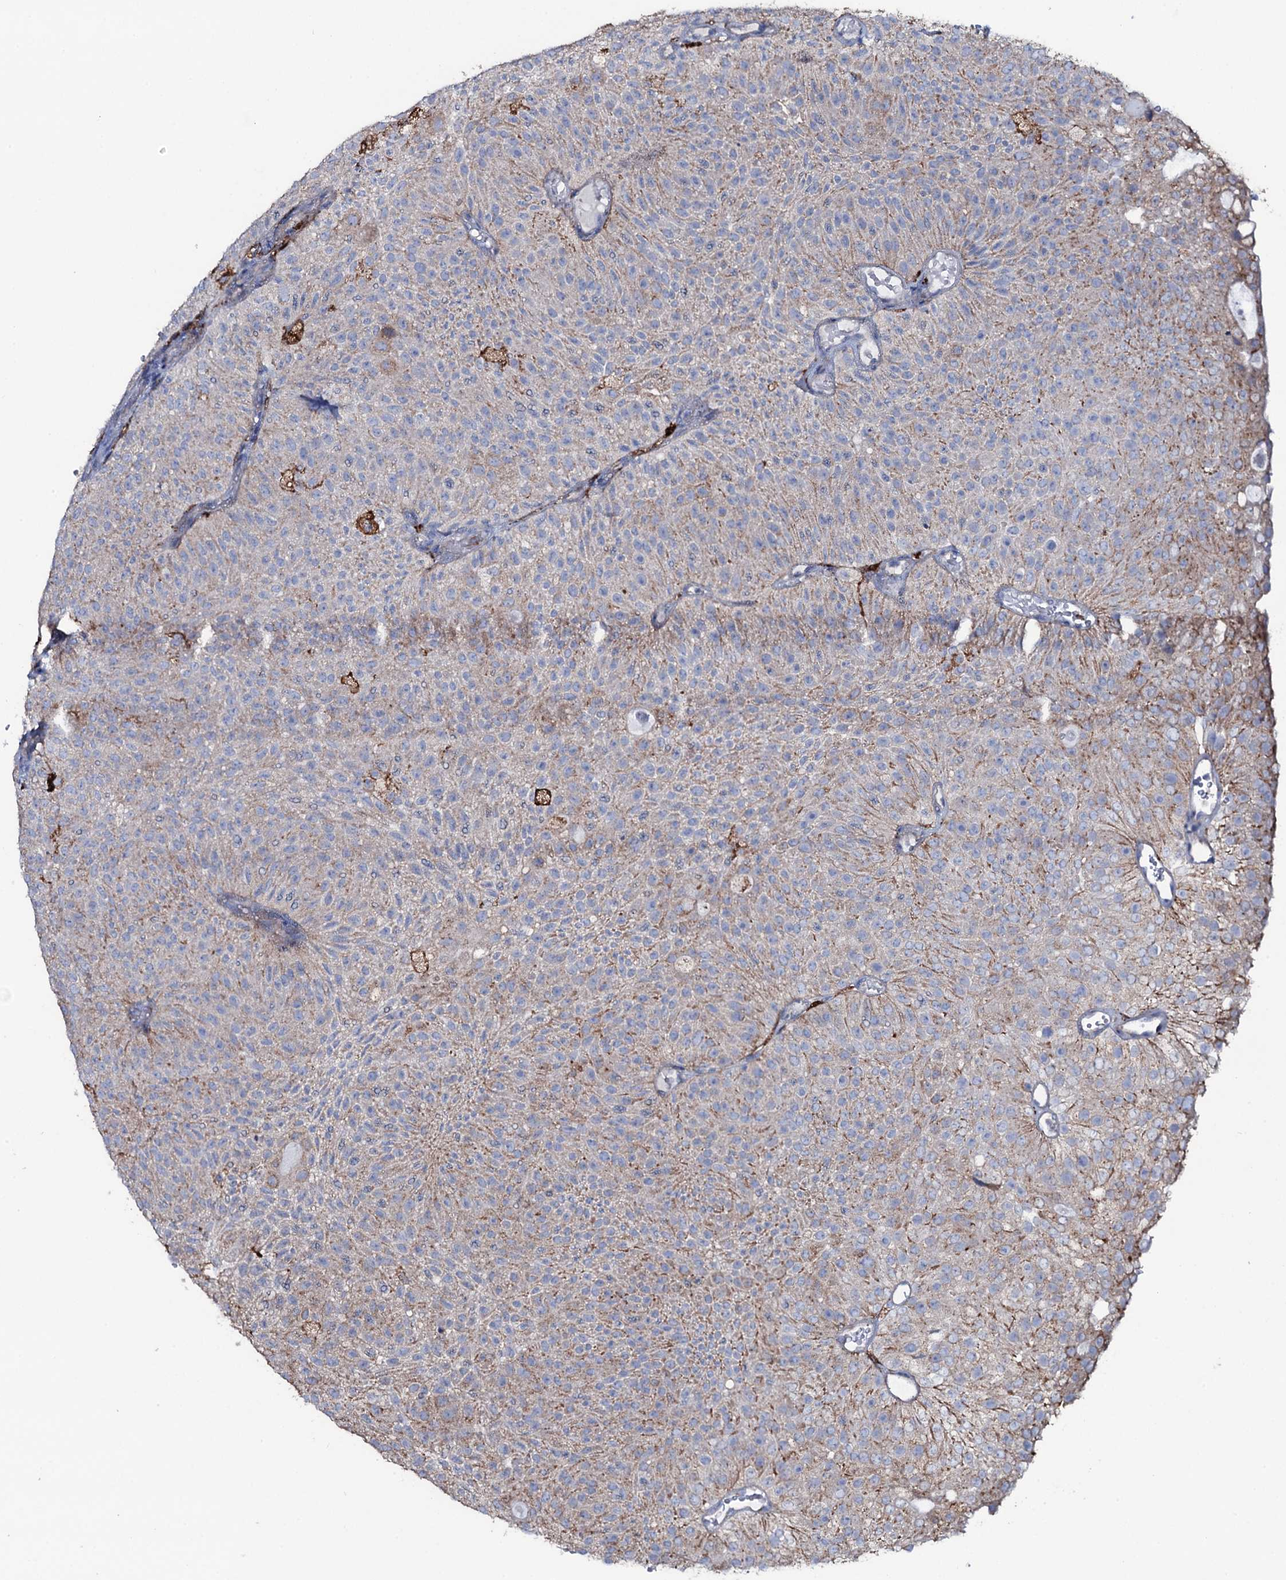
{"staining": {"intensity": "weak", "quantity": "25%-75%", "location": "cytoplasmic/membranous"}, "tissue": "urothelial cancer", "cell_type": "Tumor cells", "image_type": "cancer", "snomed": [{"axis": "morphology", "description": "Urothelial carcinoma, Low grade"}, {"axis": "topography", "description": "Urinary bladder"}], "caption": "Weak cytoplasmic/membranous positivity is present in approximately 25%-75% of tumor cells in low-grade urothelial carcinoma. (Brightfield microscopy of DAB IHC at high magnification).", "gene": "OSBPL2", "patient": {"sex": "male", "age": 78}}